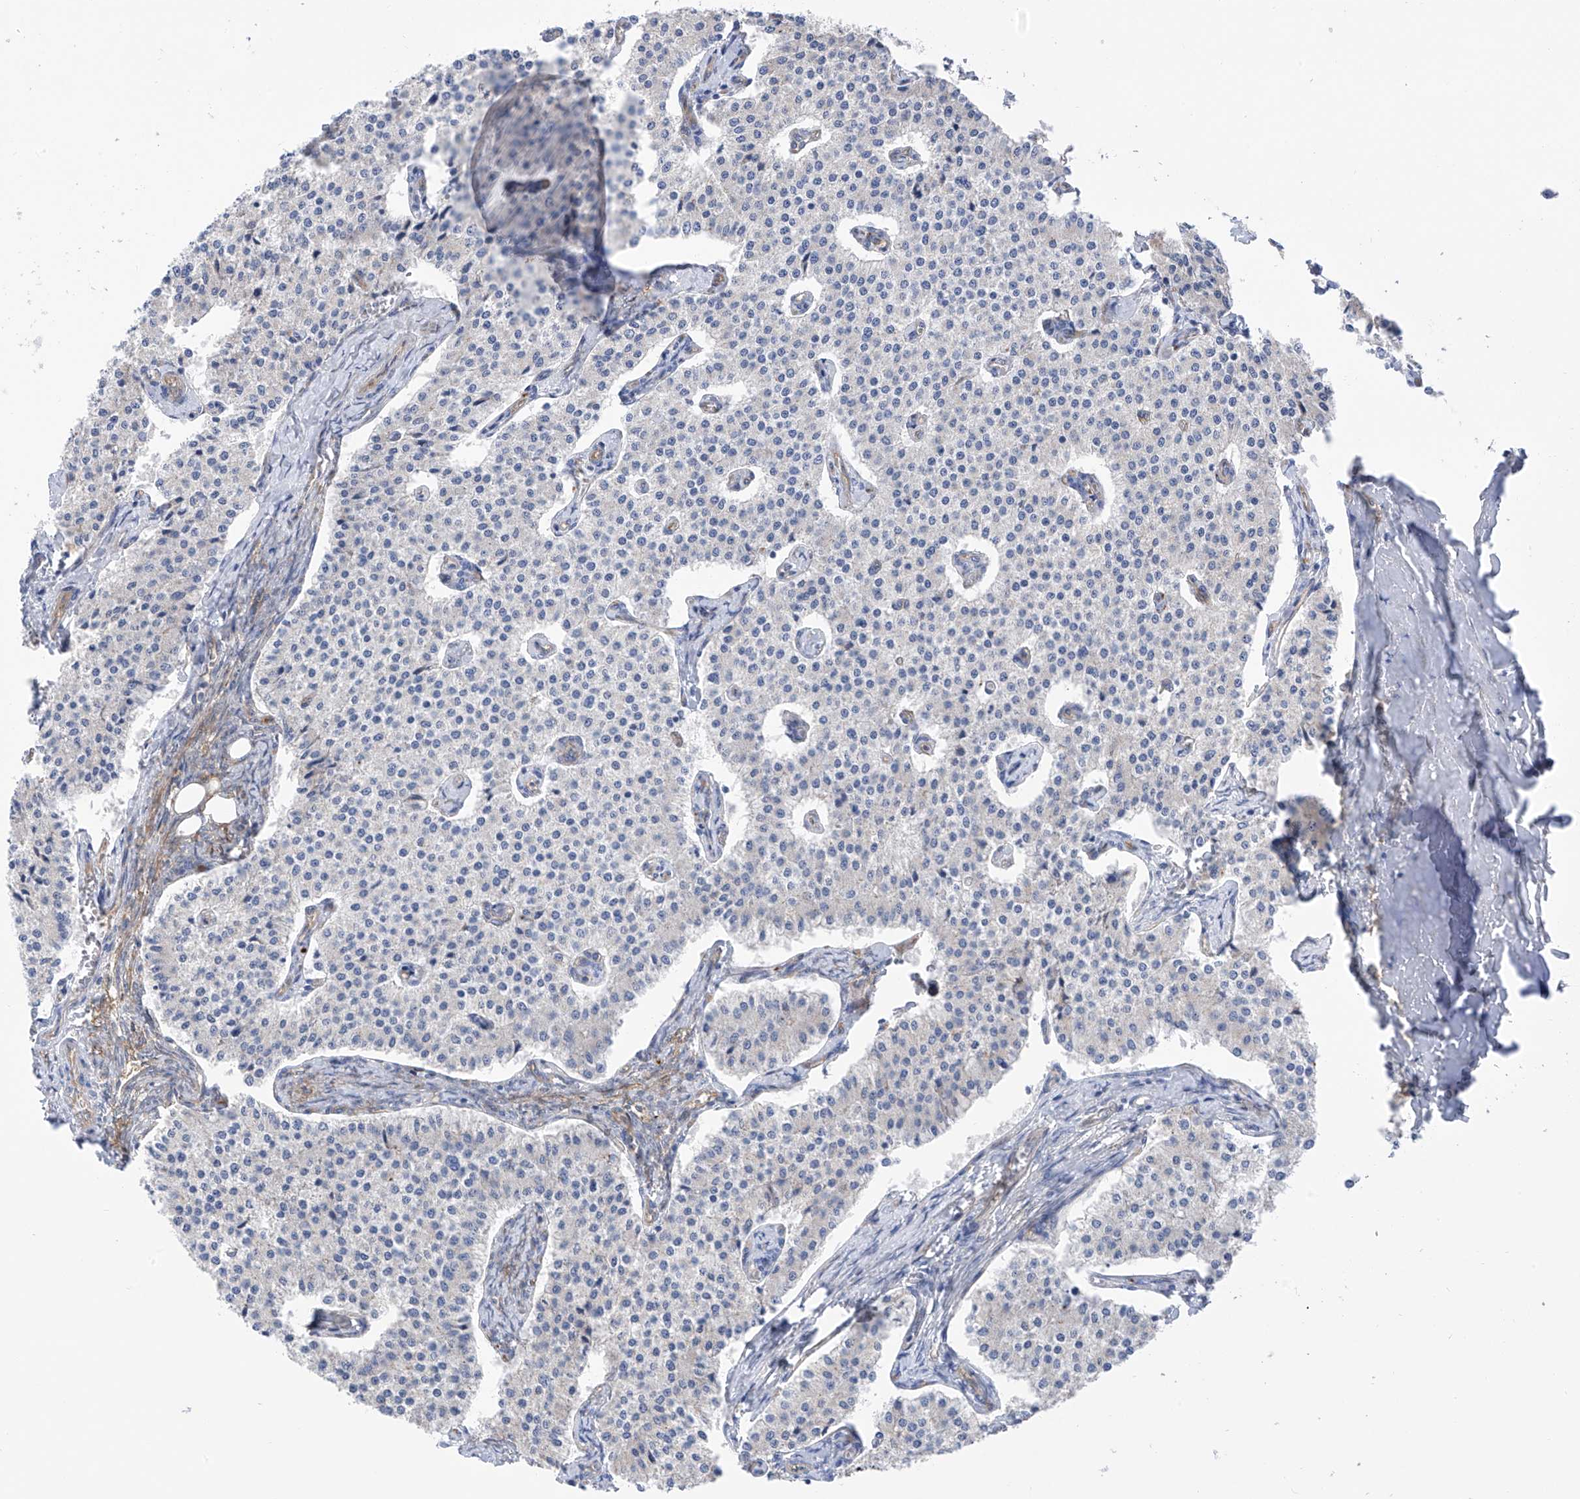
{"staining": {"intensity": "negative", "quantity": "none", "location": "none"}, "tissue": "carcinoid", "cell_type": "Tumor cells", "image_type": "cancer", "snomed": [{"axis": "morphology", "description": "Carcinoid, malignant, NOS"}, {"axis": "topography", "description": "Colon"}], "caption": "Protein analysis of carcinoid exhibits no significant expression in tumor cells.", "gene": "ITGA9", "patient": {"sex": "female", "age": 52}}